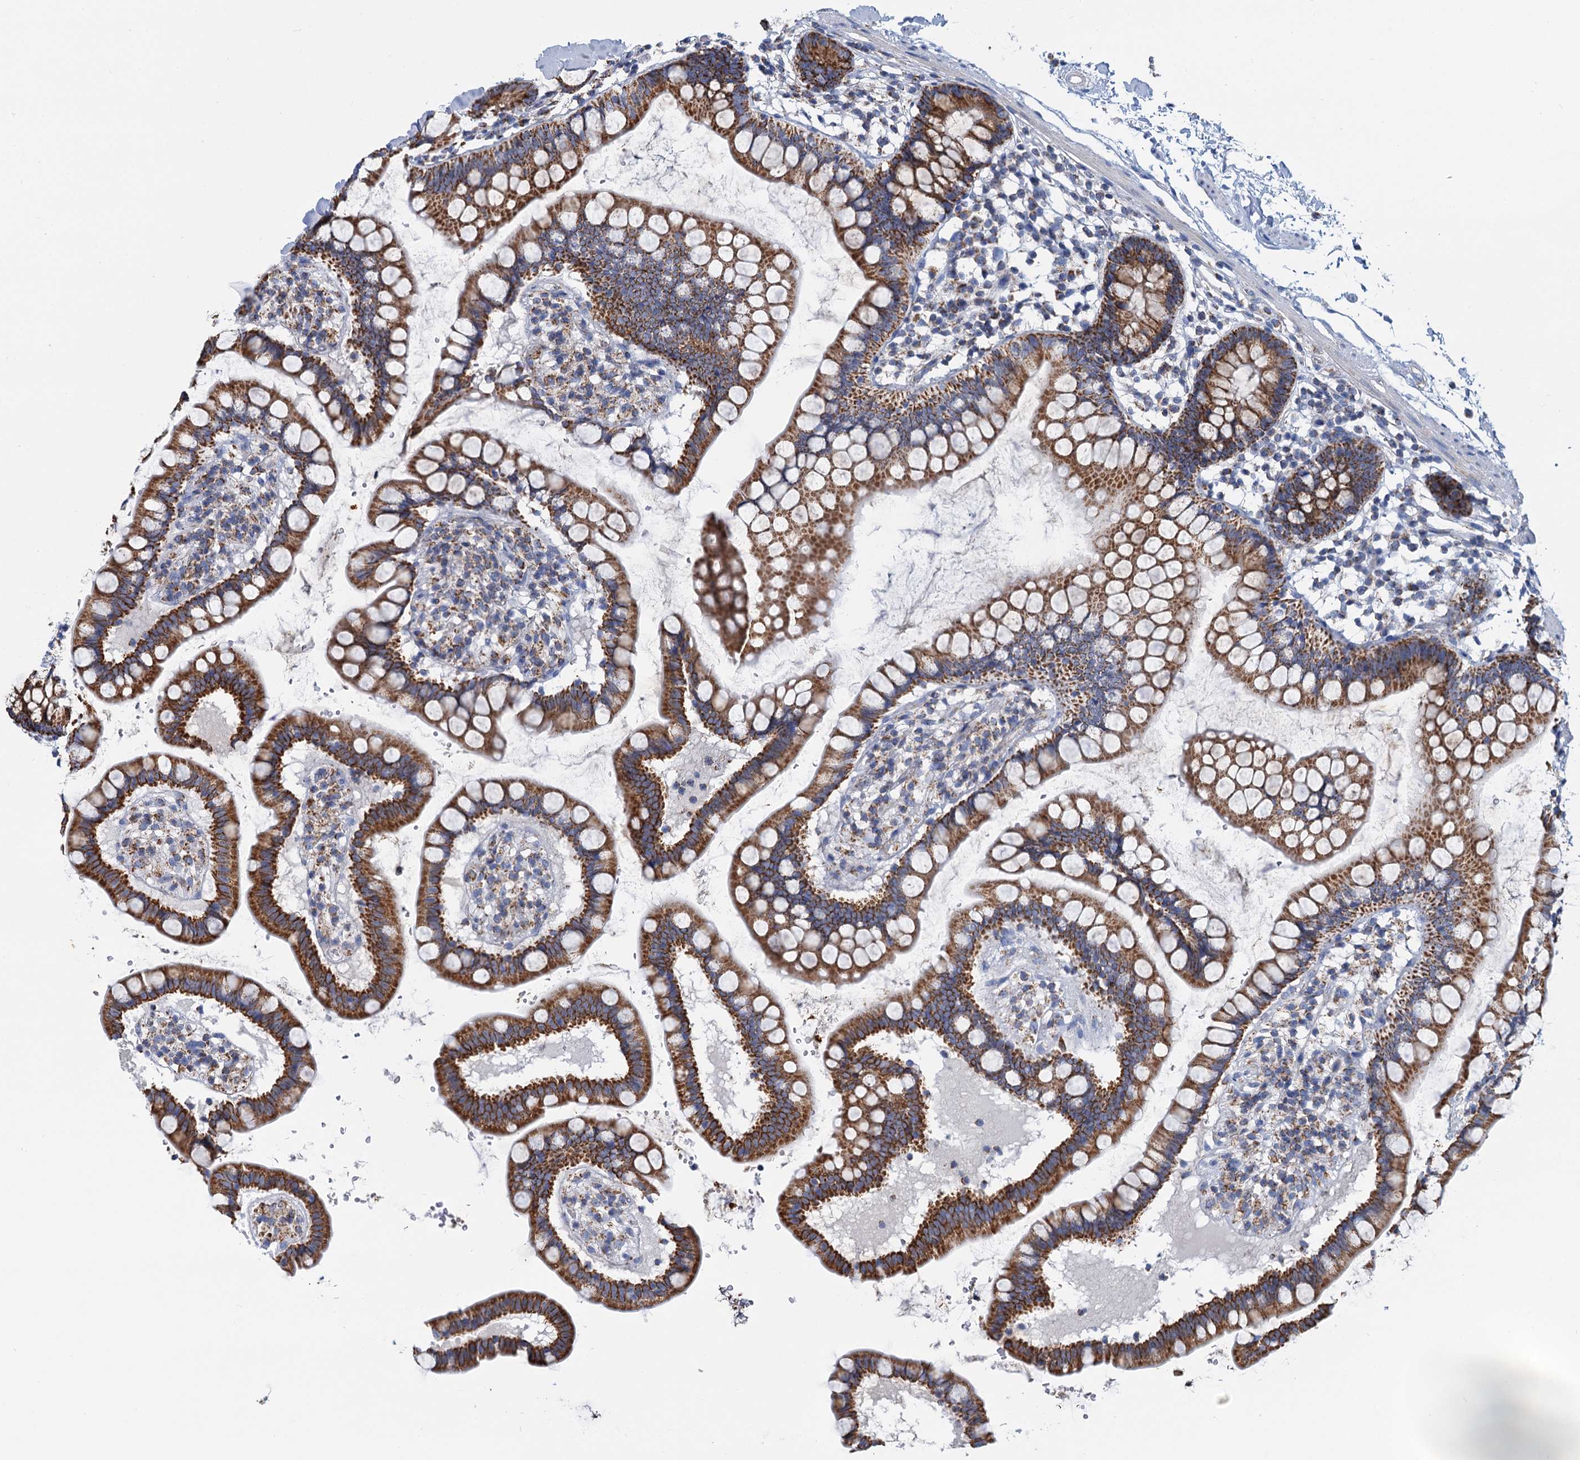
{"staining": {"intensity": "strong", "quantity": ">75%", "location": "cytoplasmic/membranous"}, "tissue": "small intestine", "cell_type": "Glandular cells", "image_type": "normal", "snomed": [{"axis": "morphology", "description": "Normal tissue, NOS"}, {"axis": "topography", "description": "Small intestine"}], "caption": "IHC (DAB) staining of unremarkable small intestine demonstrates strong cytoplasmic/membranous protein staining in approximately >75% of glandular cells.", "gene": "CCP110", "patient": {"sex": "female", "age": 84}}